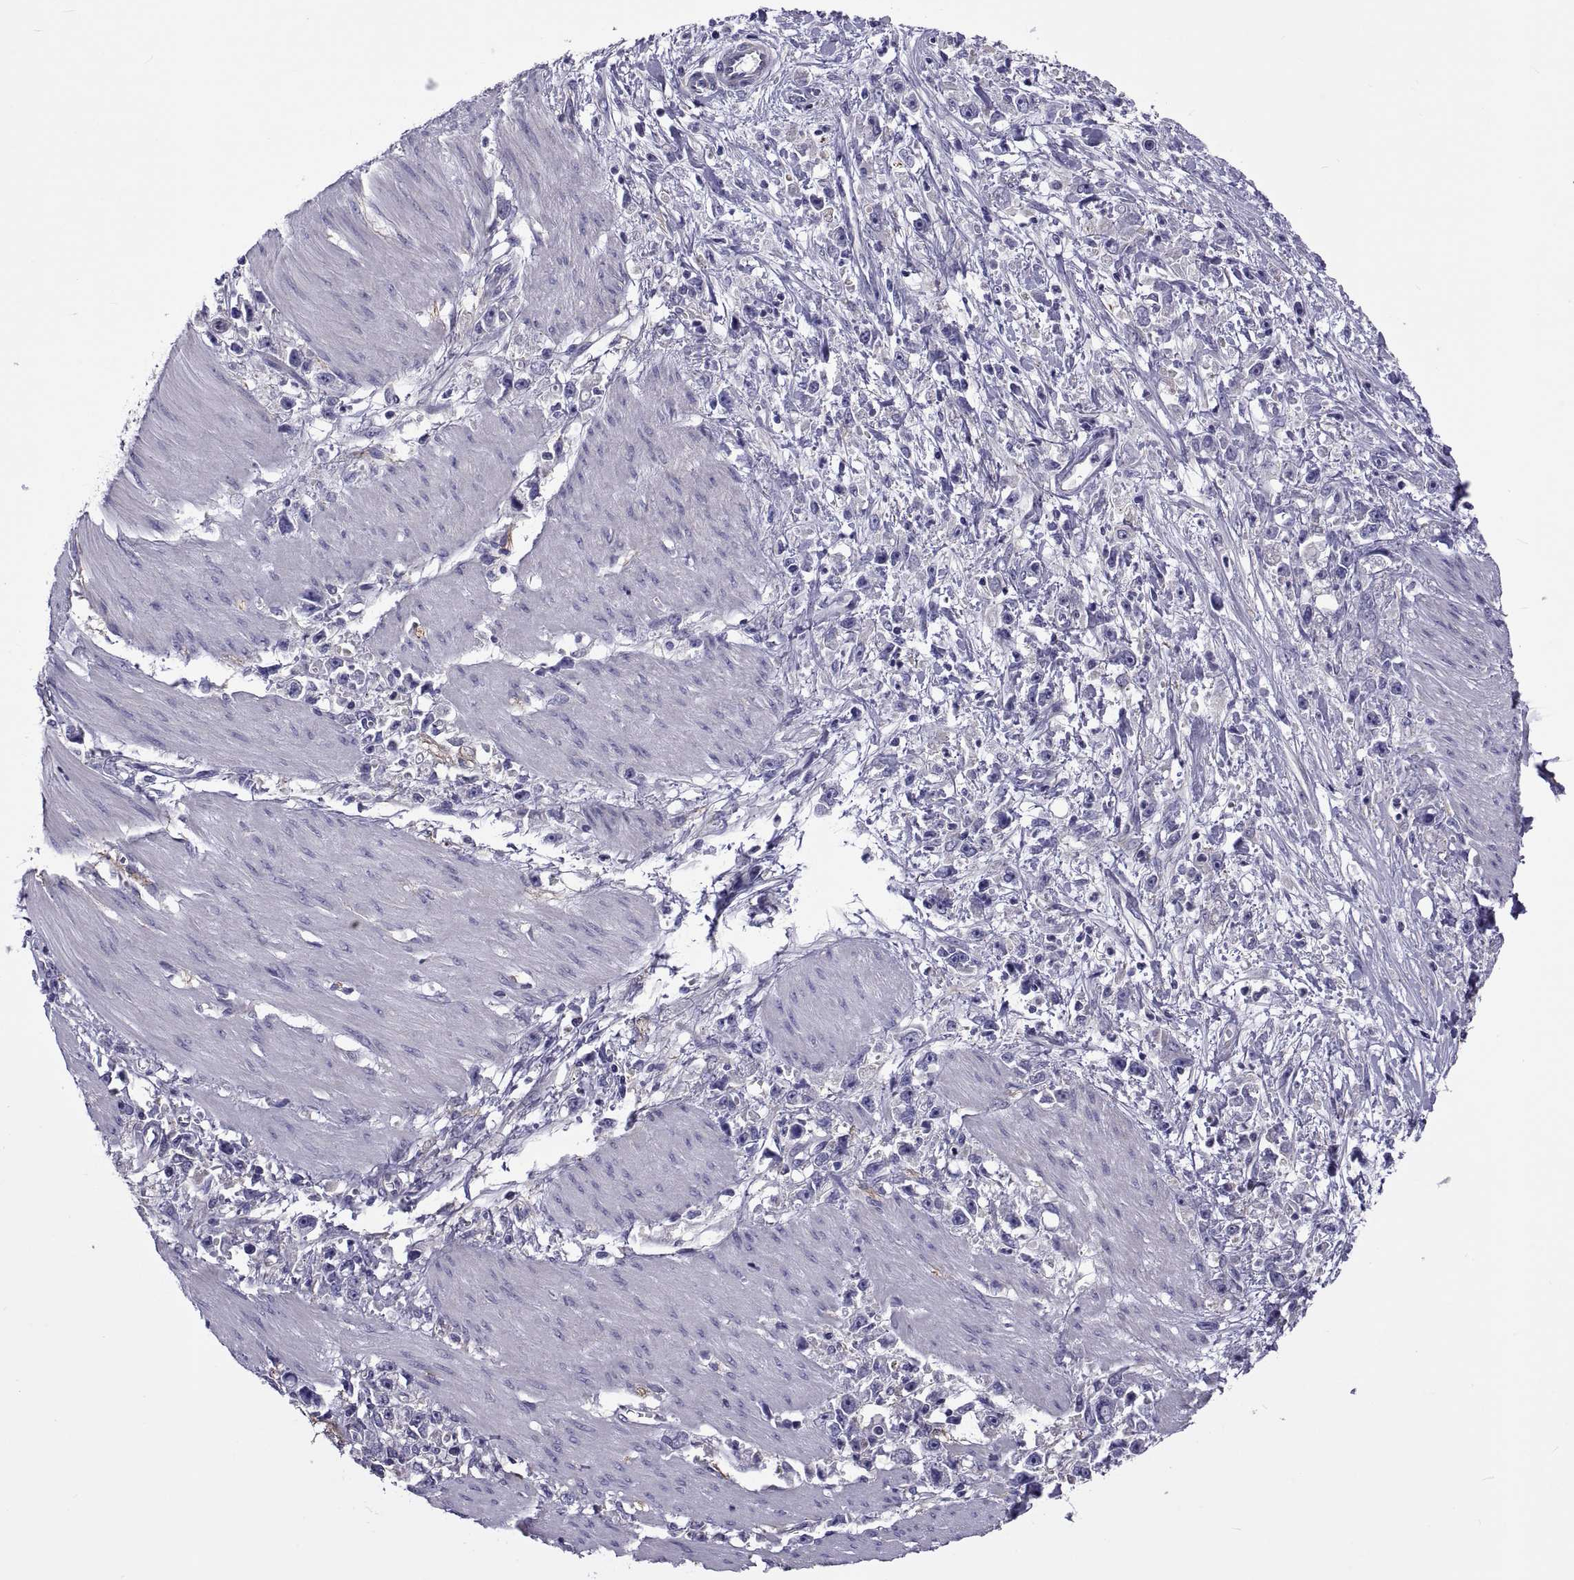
{"staining": {"intensity": "negative", "quantity": "none", "location": "none"}, "tissue": "stomach cancer", "cell_type": "Tumor cells", "image_type": "cancer", "snomed": [{"axis": "morphology", "description": "Adenocarcinoma, NOS"}, {"axis": "topography", "description": "Stomach"}], "caption": "Stomach cancer (adenocarcinoma) was stained to show a protein in brown. There is no significant staining in tumor cells.", "gene": "TMC3", "patient": {"sex": "female", "age": 59}}